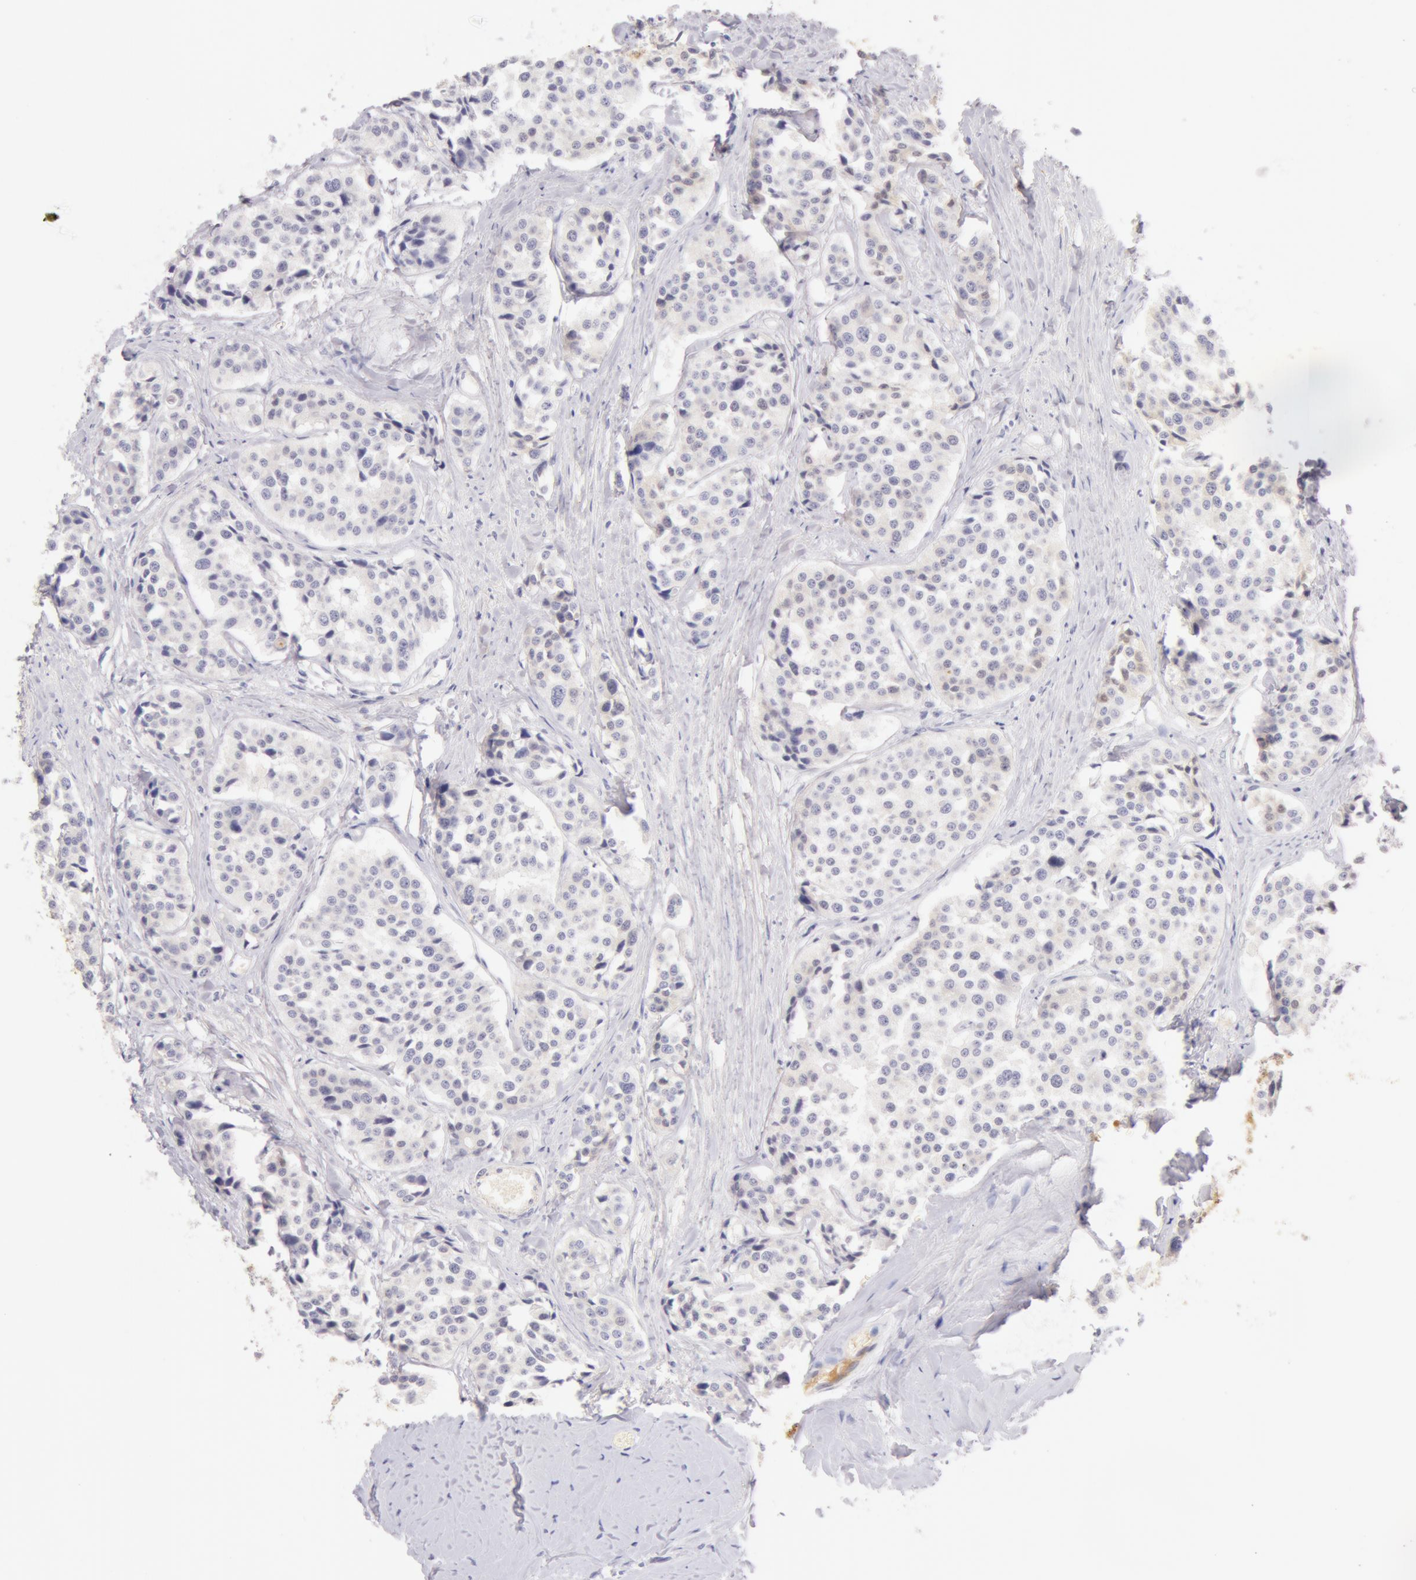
{"staining": {"intensity": "negative", "quantity": "none", "location": "none"}, "tissue": "carcinoid", "cell_type": "Tumor cells", "image_type": "cancer", "snomed": [{"axis": "morphology", "description": "Carcinoid, malignant, NOS"}, {"axis": "topography", "description": "Small intestine"}], "caption": "Tumor cells show no significant positivity in malignant carcinoid.", "gene": "AHSG", "patient": {"sex": "male", "age": 60}}